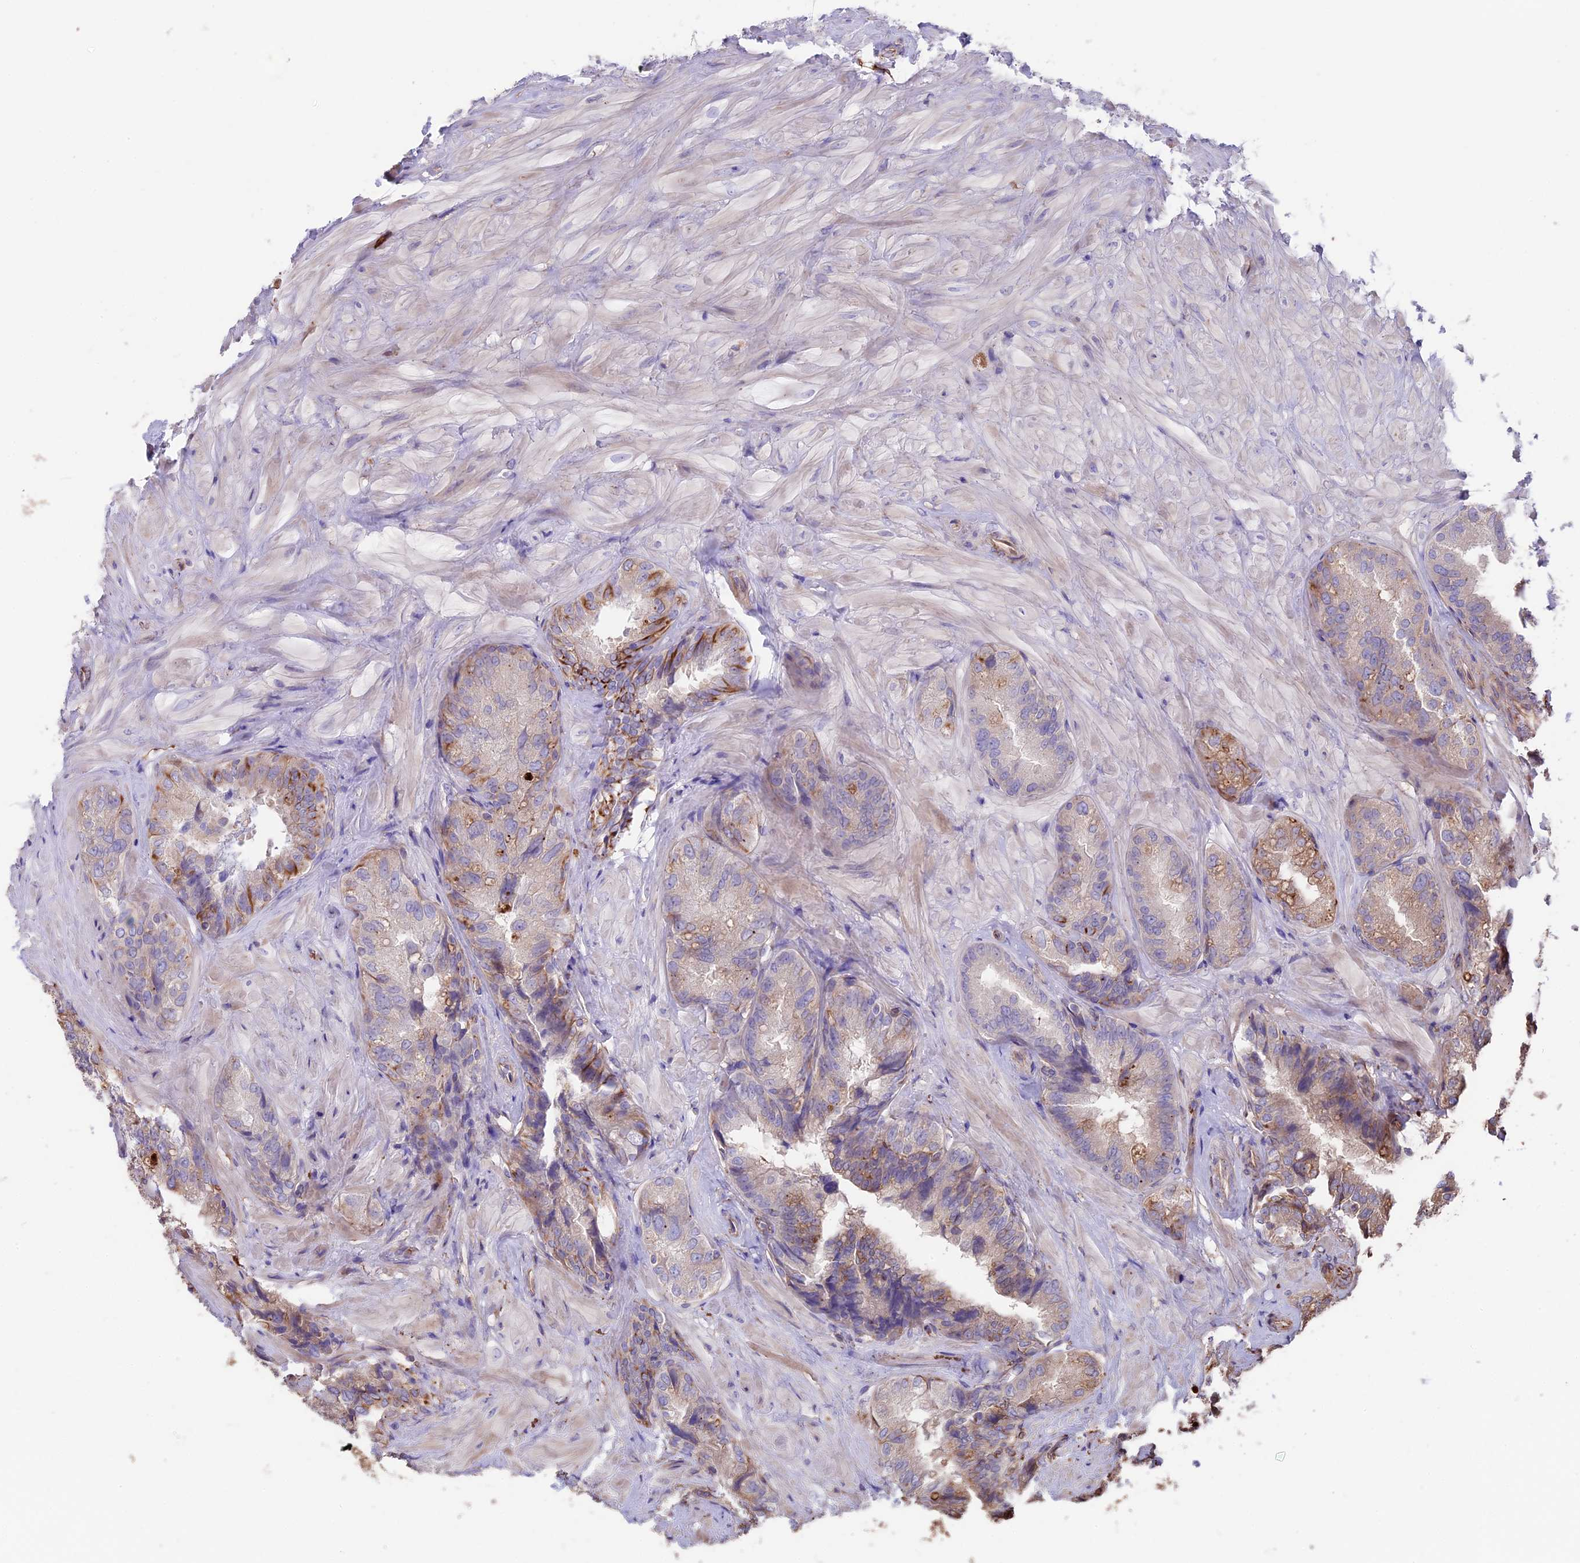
{"staining": {"intensity": "weak", "quantity": "25%-75%", "location": "cytoplasmic/membranous"}, "tissue": "seminal vesicle", "cell_type": "Glandular cells", "image_type": "normal", "snomed": [{"axis": "morphology", "description": "Normal tissue, NOS"}, {"axis": "topography", "description": "Prostate and seminal vesicle, NOS"}, {"axis": "topography", "description": "Prostate"}, {"axis": "topography", "description": "Seminal veicle"}], "caption": "Immunohistochemical staining of benign seminal vesicle demonstrates 25%-75% levels of weak cytoplasmic/membranous protein staining in about 25%-75% of glandular cells. The staining was performed using DAB (3,3'-diaminobenzidine), with brown indicating positive protein expression. Nuclei are stained blue with hematoxylin.", "gene": "SEH1L", "patient": {"sex": "male", "age": 67}}